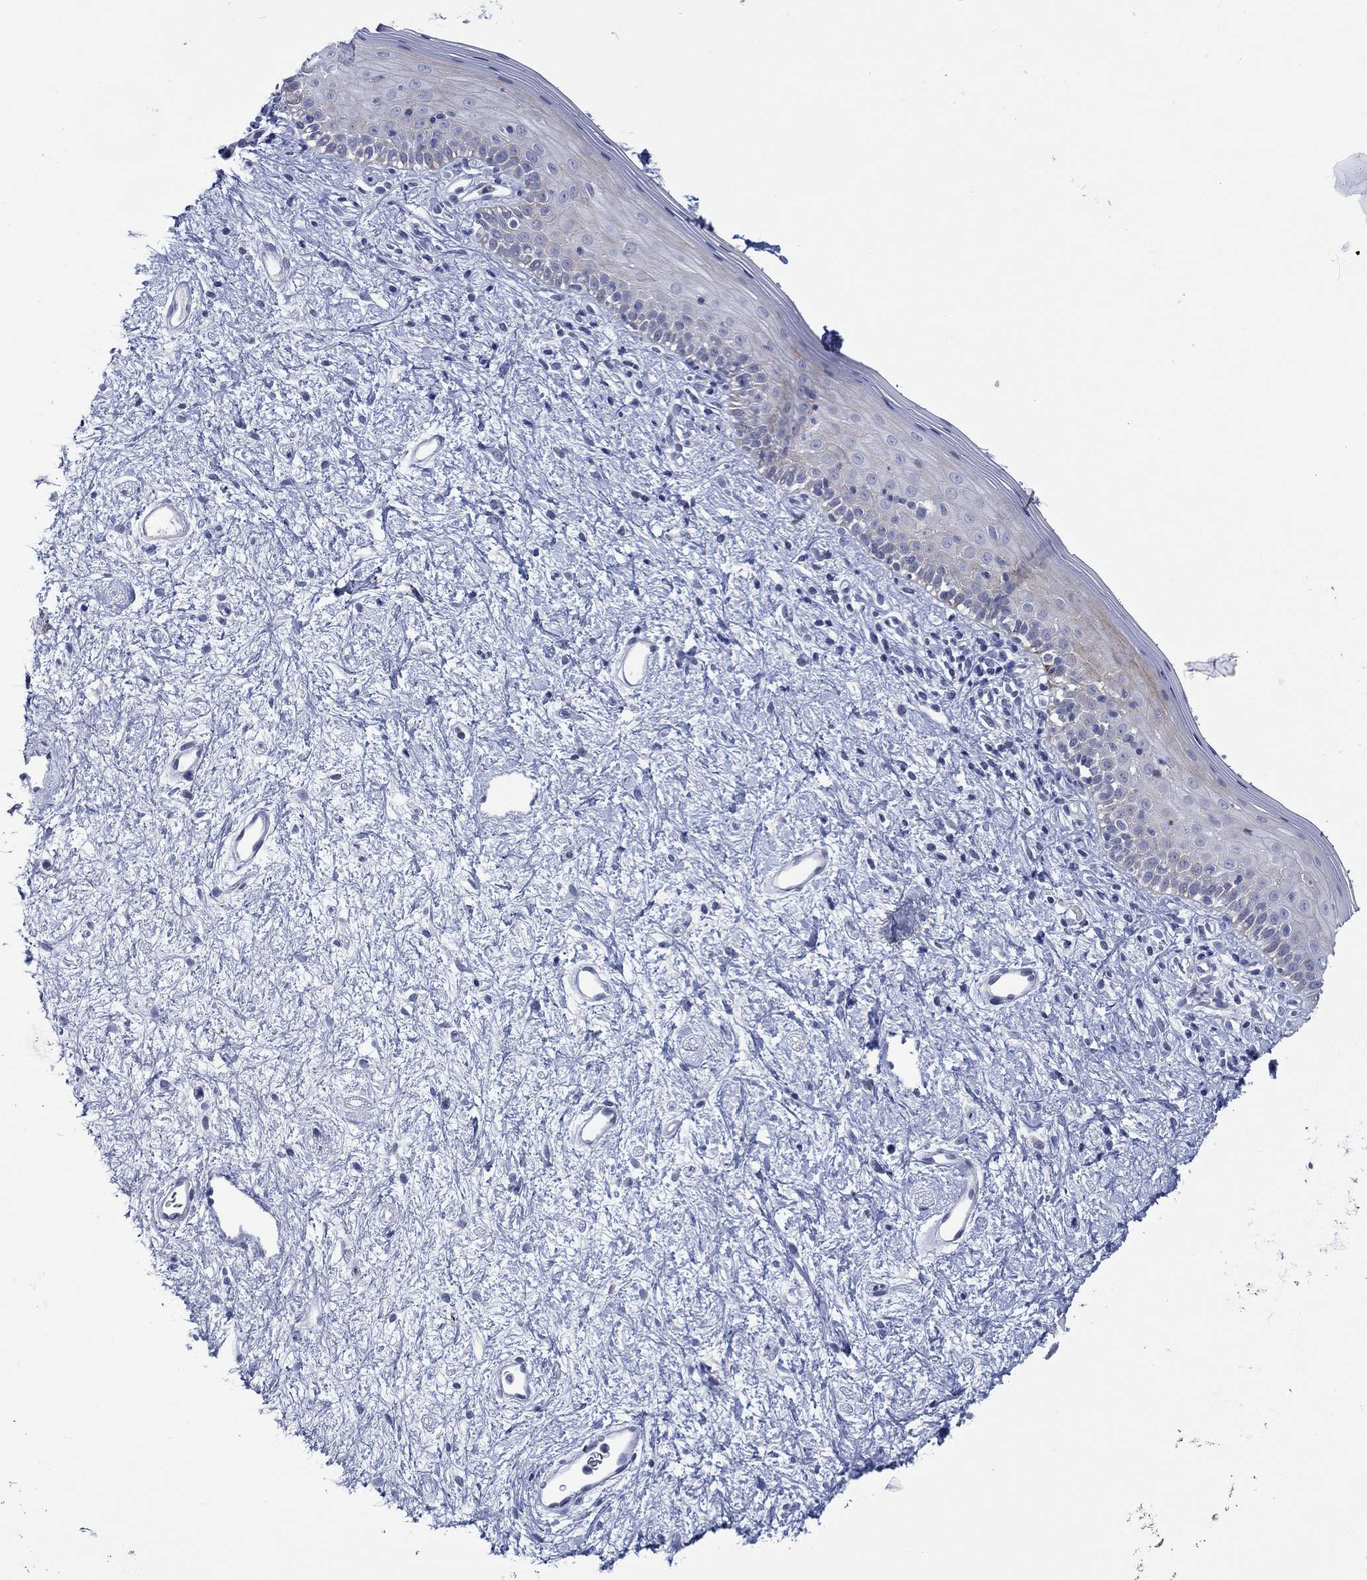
{"staining": {"intensity": "negative", "quantity": "none", "location": "none"}, "tissue": "vagina", "cell_type": "Squamous epithelial cells", "image_type": "normal", "snomed": [{"axis": "morphology", "description": "Normal tissue, NOS"}, {"axis": "topography", "description": "Vagina"}], "caption": "DAB (3,3'-diaminobenzidine) immunohistochemical staining of unremarkable human vagina exhibits no significant positivity in squamous epithelial cells.", "gene": "TRIM31", "patient": {"sex": "female", "age": 47}}